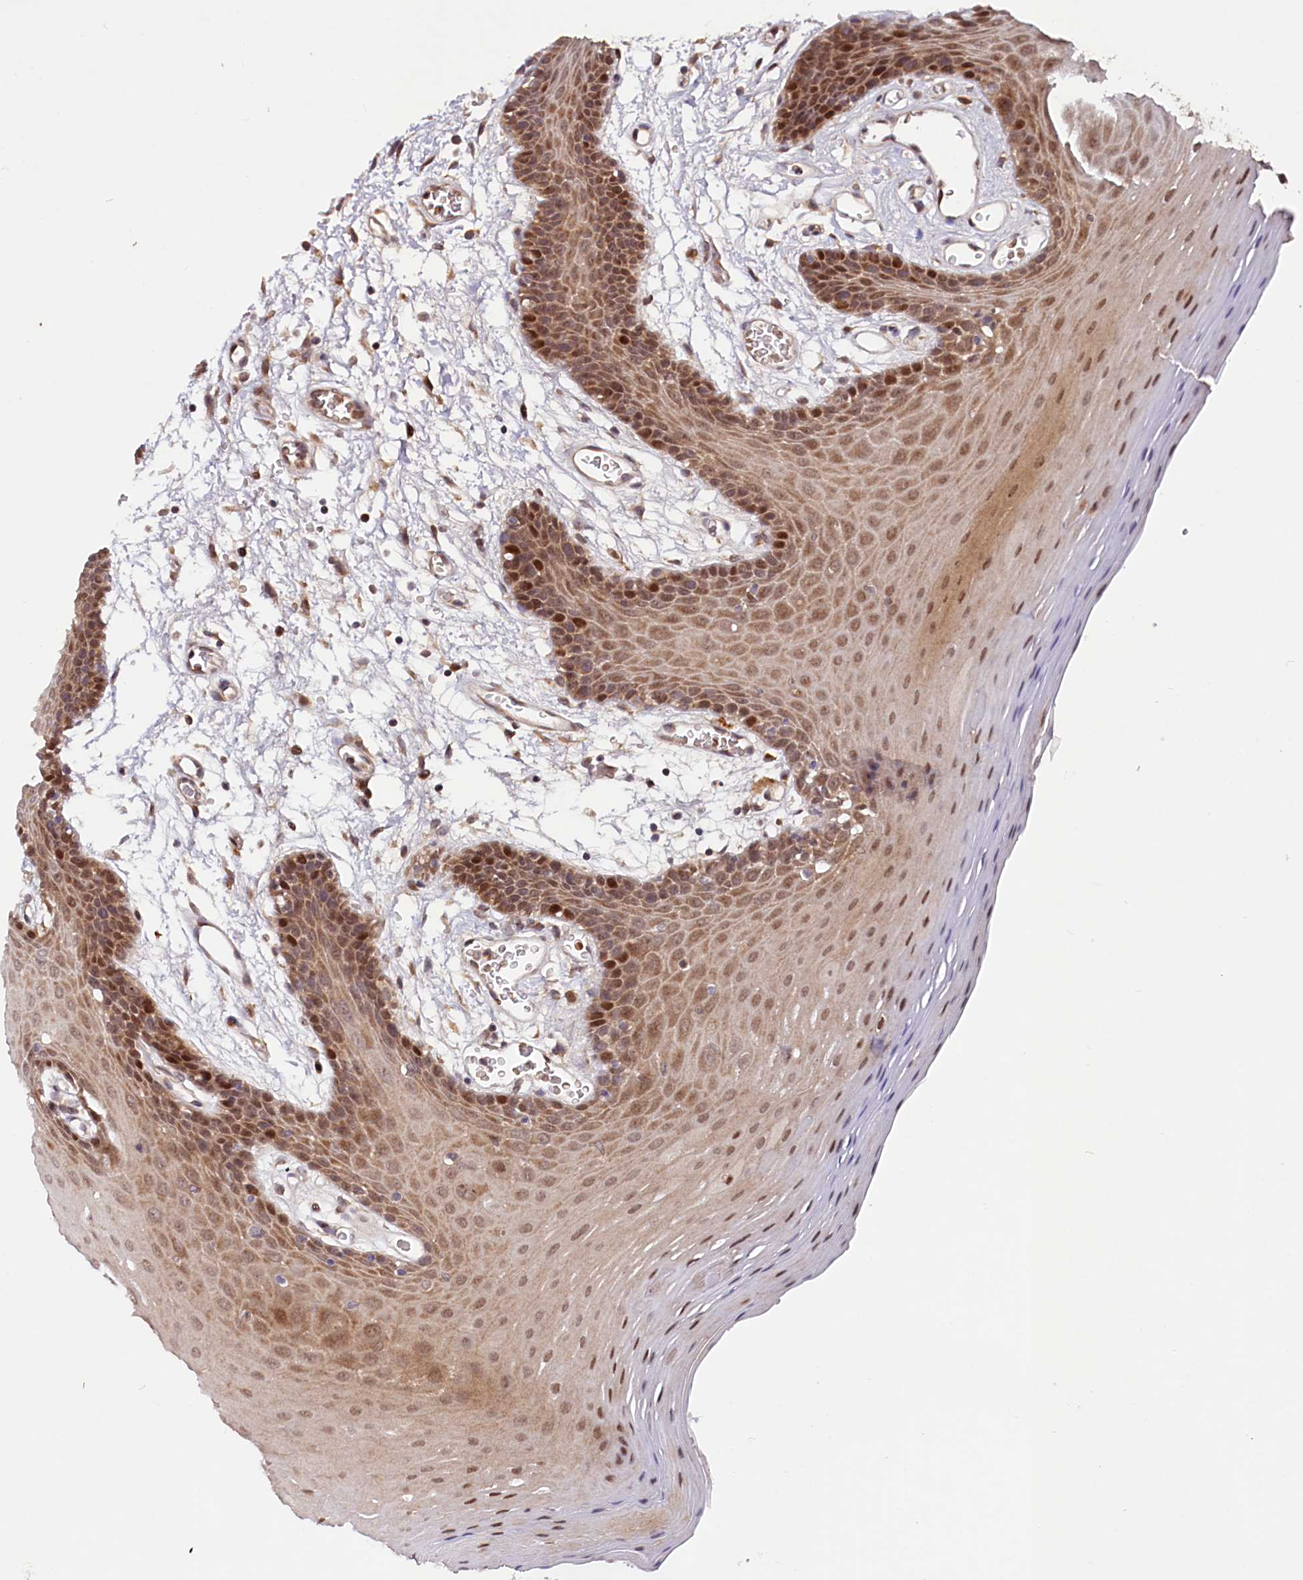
{"staining": {"intensity": "strong", "quantity": ">75%", "location": "nuclear"}, "tissue": "oral mucosa", "cell_type": "Squamous epithelial cells", "image_type": "normal", "snomed": [{"axis": "morphology", "description": "Normal tissue, NOS"}, {"axis": "topography", "description": "Skeletal muscle"}, {"axis": "topography", "description": "Oral tissue"}, {"axis": "topography", "description": "Salivary gland"}, {"axis": "topography", "description": "Peripheral nerve tissue"}], "caption": "Protein analysis of normal oral mucosa demonstrates strong nuclear staining in approximately >75% of squamous epithelial cells. The protein of interest is stained brown, and the nuclei are stained in blue (DAB (3,3'-diaminobenzidine) IHC with brightfield microscopy, high magnification).", "gene": "N4BP2L1", "patient": {"sex": "male", "age": 54}}